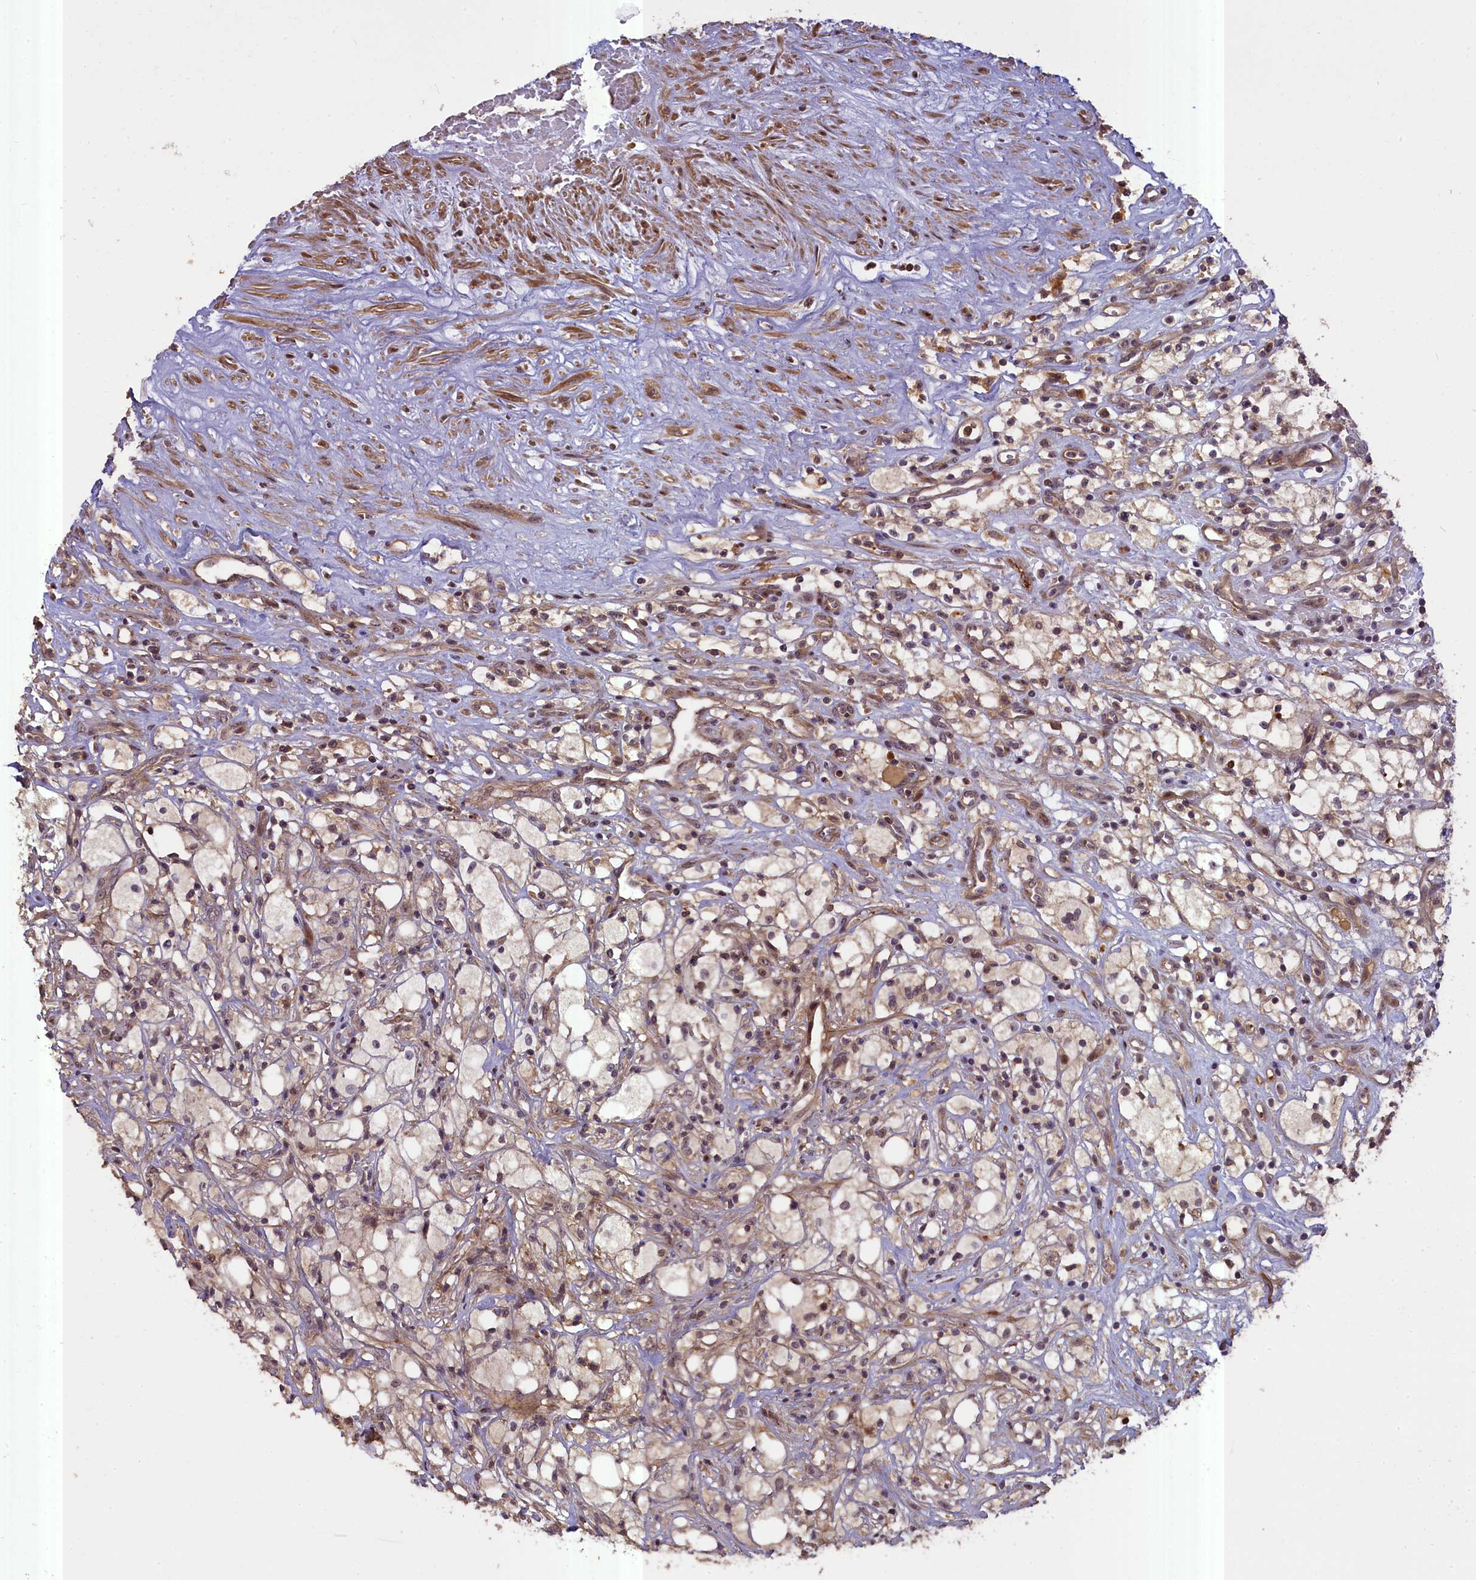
{"staining": {"intensity": "weak", "quantity": "25%-75%", "location": "cytoplasmic/membranous,nuclear"}, "tissue": "renal cancer", "cell_type": "Tumor cells", "image_type": "cancer", "snomed": [{"axis": "morphology", "description": "Adenocarcinoma, NOS"}, {"axis": "topography", "description": "Kidney"}], "caption": "Immunohistochemical staining of adenocarcinoma (renal) shows low levels of weak cytoplasmic/membranous and nuclear protein positivity in about 25%-75% of tumor cells. (brown staining indicates protein expression, while blue staining denotes nuclei).", "gene": "FUZ", "patient": {"sex": "male", "age": 59}}